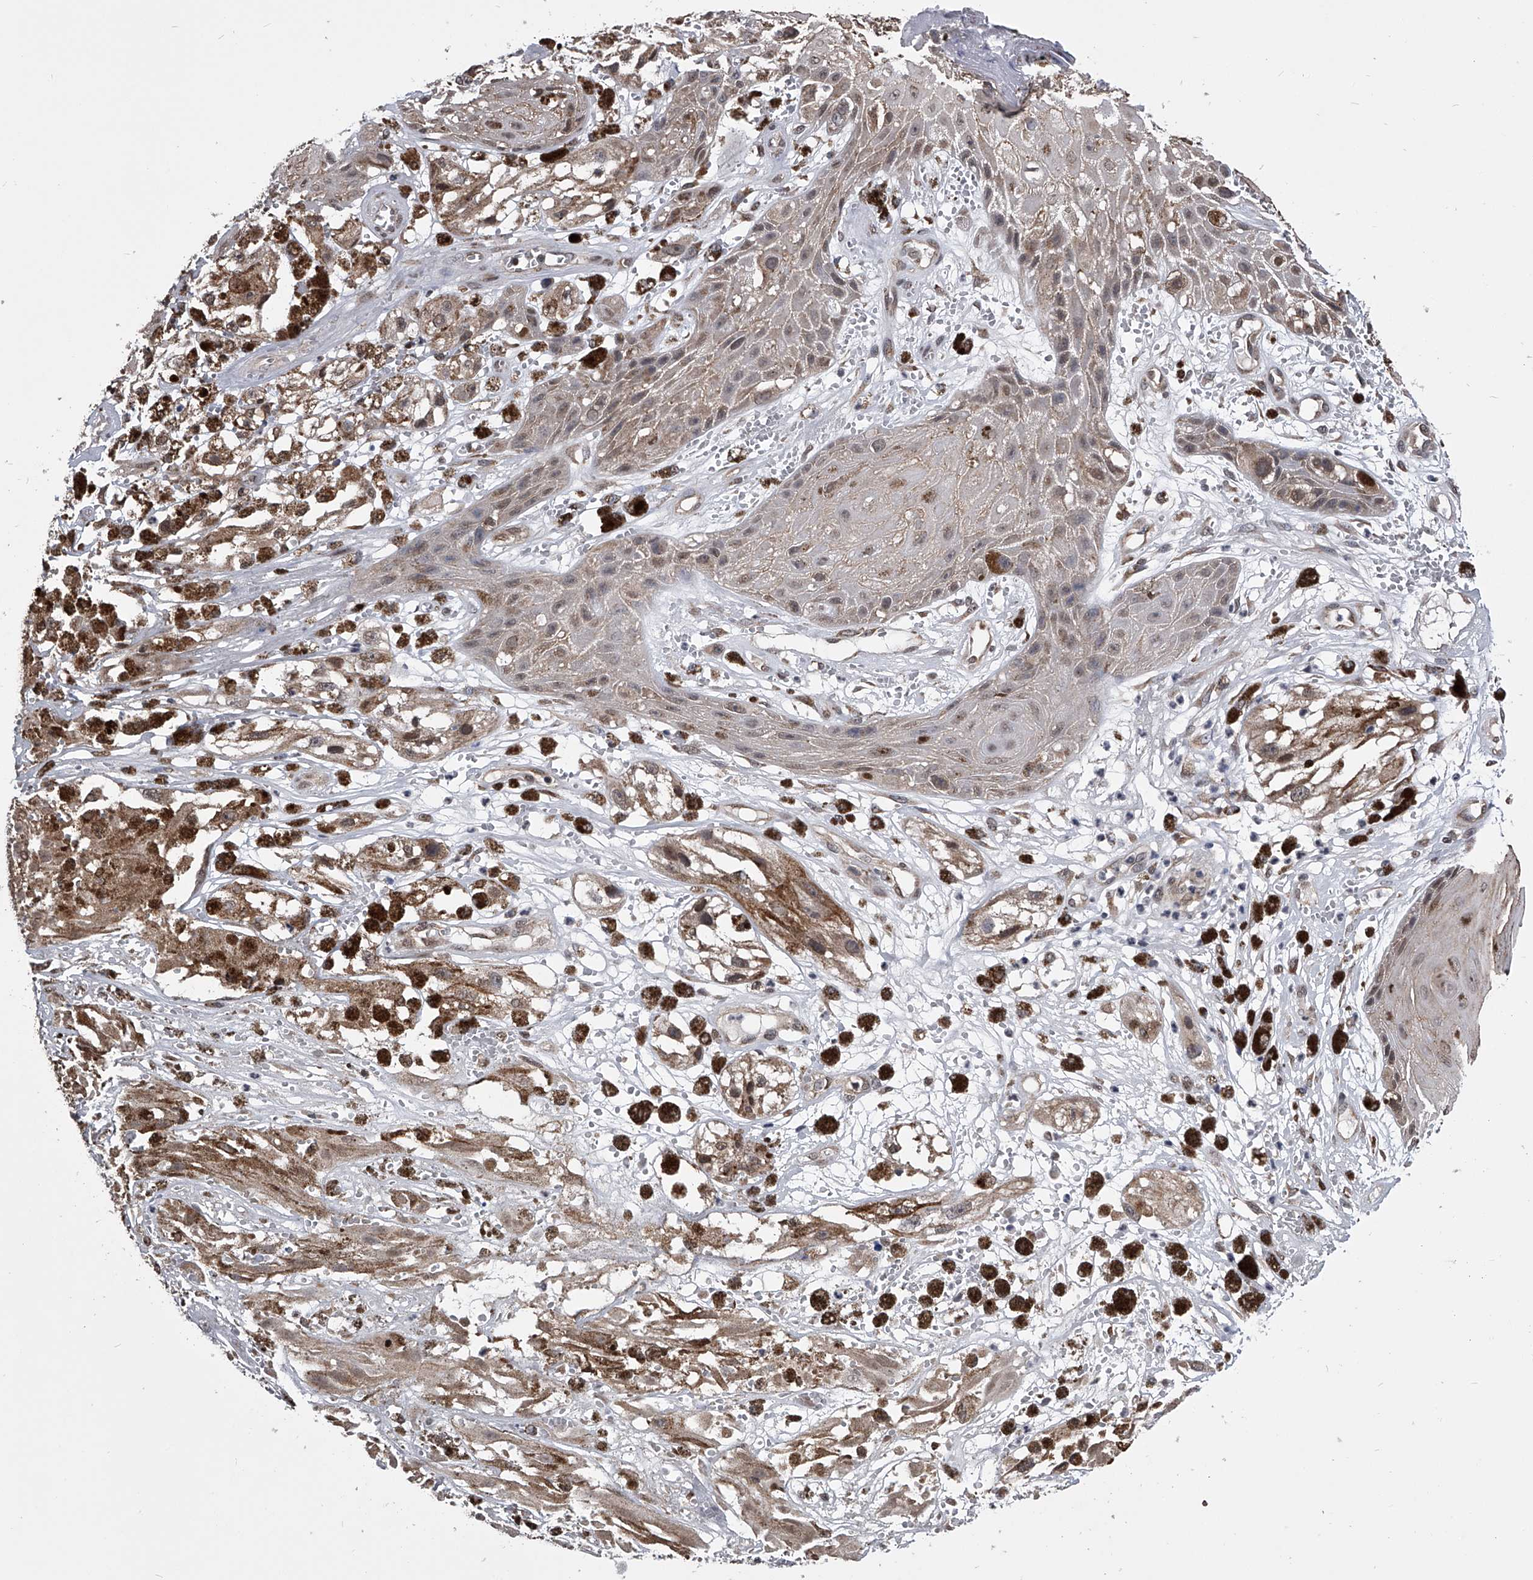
{"staining": {"intensity": "moderate", "quantity": ">75%", "location": "cytoplasmic/membranous,nuclear"}, "tissue": "melanoma", "cell_type": "Tumor cells", "image_type": "cancer", "snomed": [{"axis": "morphology", "description": "Malignant melanoma, NOS"}, {"axis": "topography", "description": "Skin"}], "caption": "A high-resolution photomicrograph shows IHC staining of melanoma, which displays moderate cytoplasmic/membranous and nuclear positivity in about >75% of tumor cells. (Stains: DAB (3,3'-diaminobenzidine) in brown, nuclei in blue, Microscopy: brightfield microscopy at high magnification).", "gene": "ZNF76", "patient": {"sex": "male", "age": 88}}